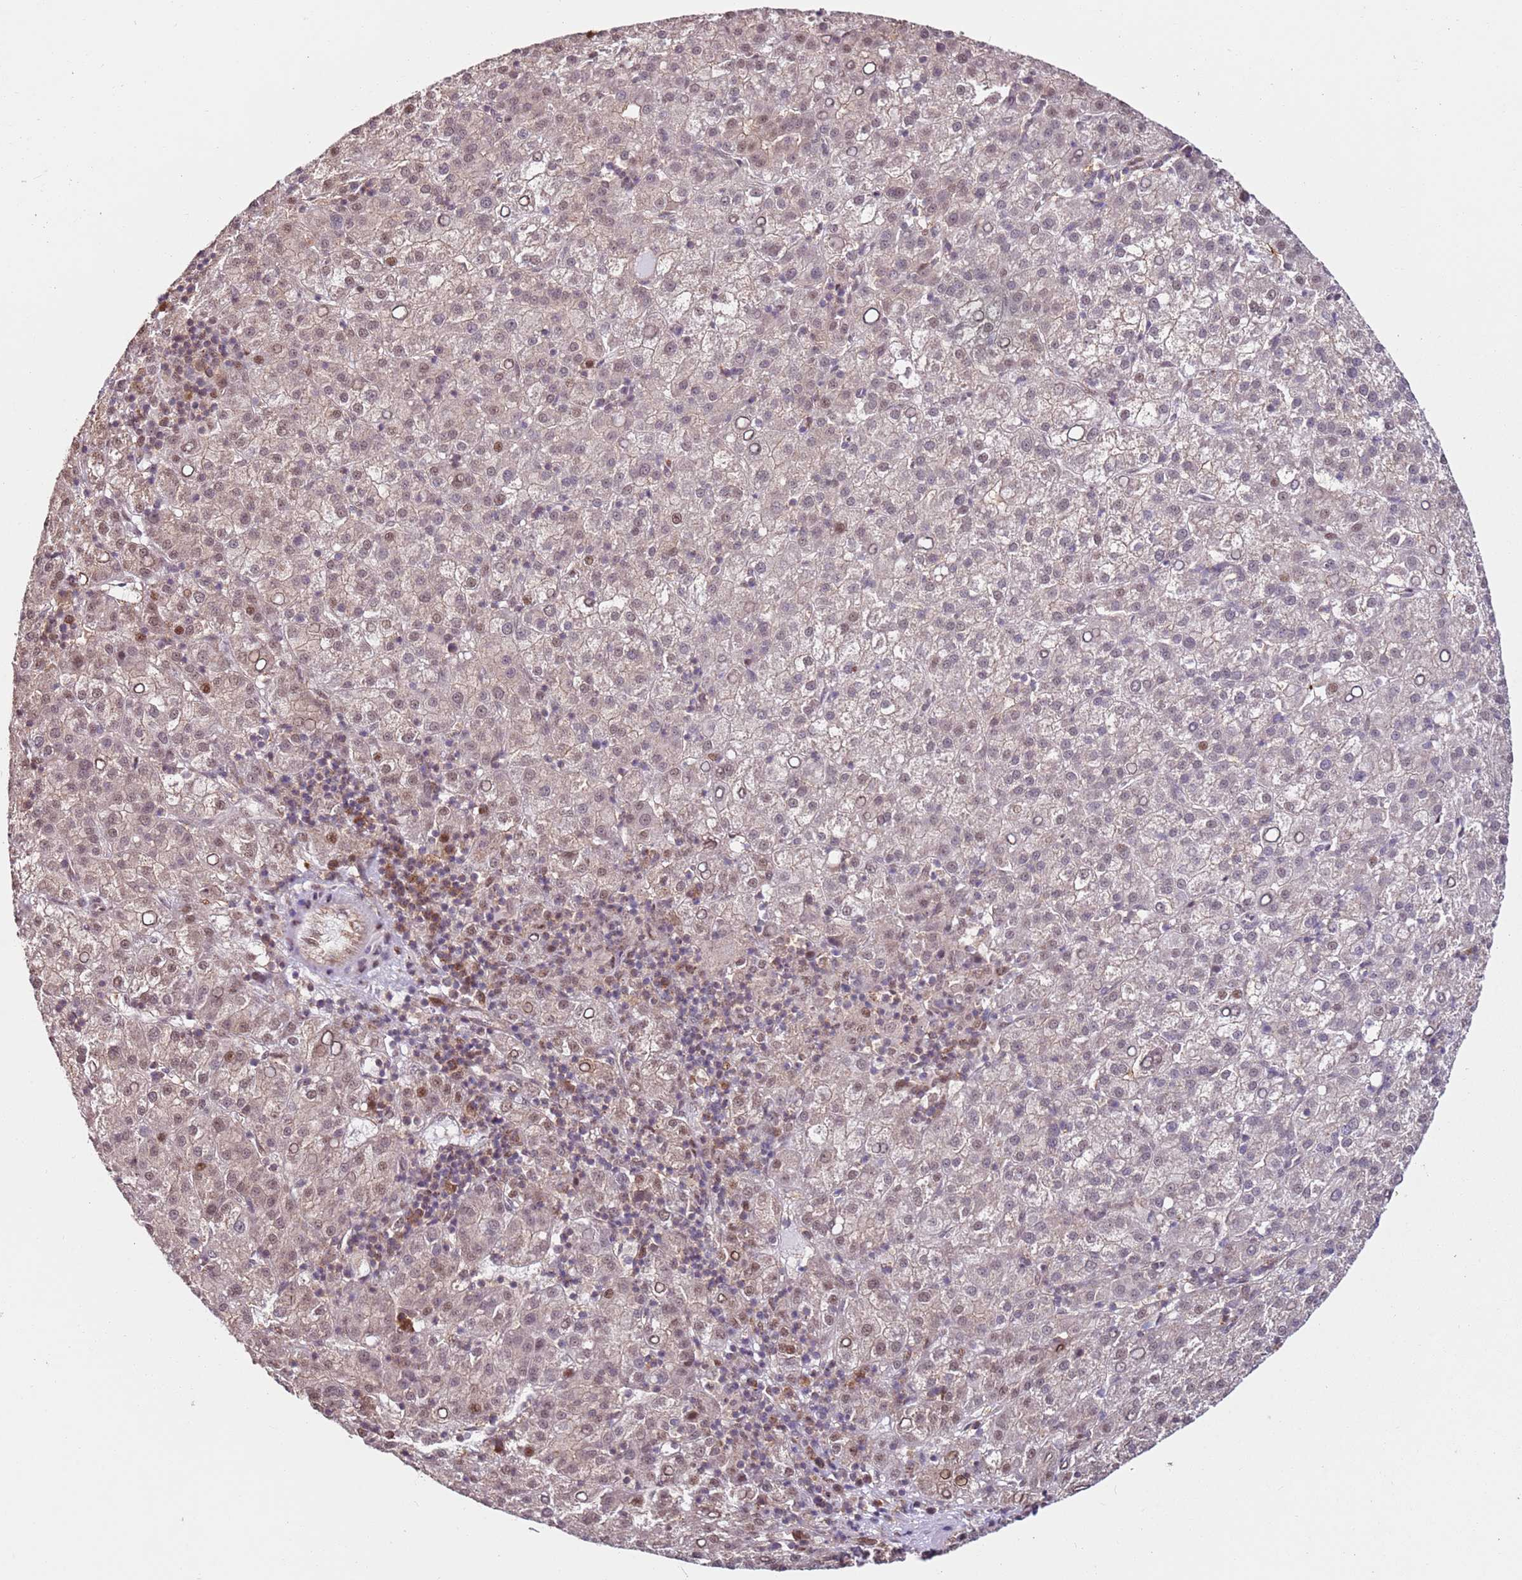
{"staining": {"intensity": "moderate", "quantity": "<25%", "location": "nuclear"}, "tissue": "liver cancer", "cell_type": "Tumor cells", "image_type": "cancer", "snomed": [{"axis": "morphology", "description": "Carcinoma, Hepatocellular, NOS"}, {"axis": "topography", "description": "Liver"}], "caption": "Liver cancer (hepatocellular carcinoma) stained with a brown dye demonstrates moderate nuclear positive positivity in approximately <25% of tumor cells.", "gene": "PSMD4", "patient": {"sex": "female", "age": 58}}